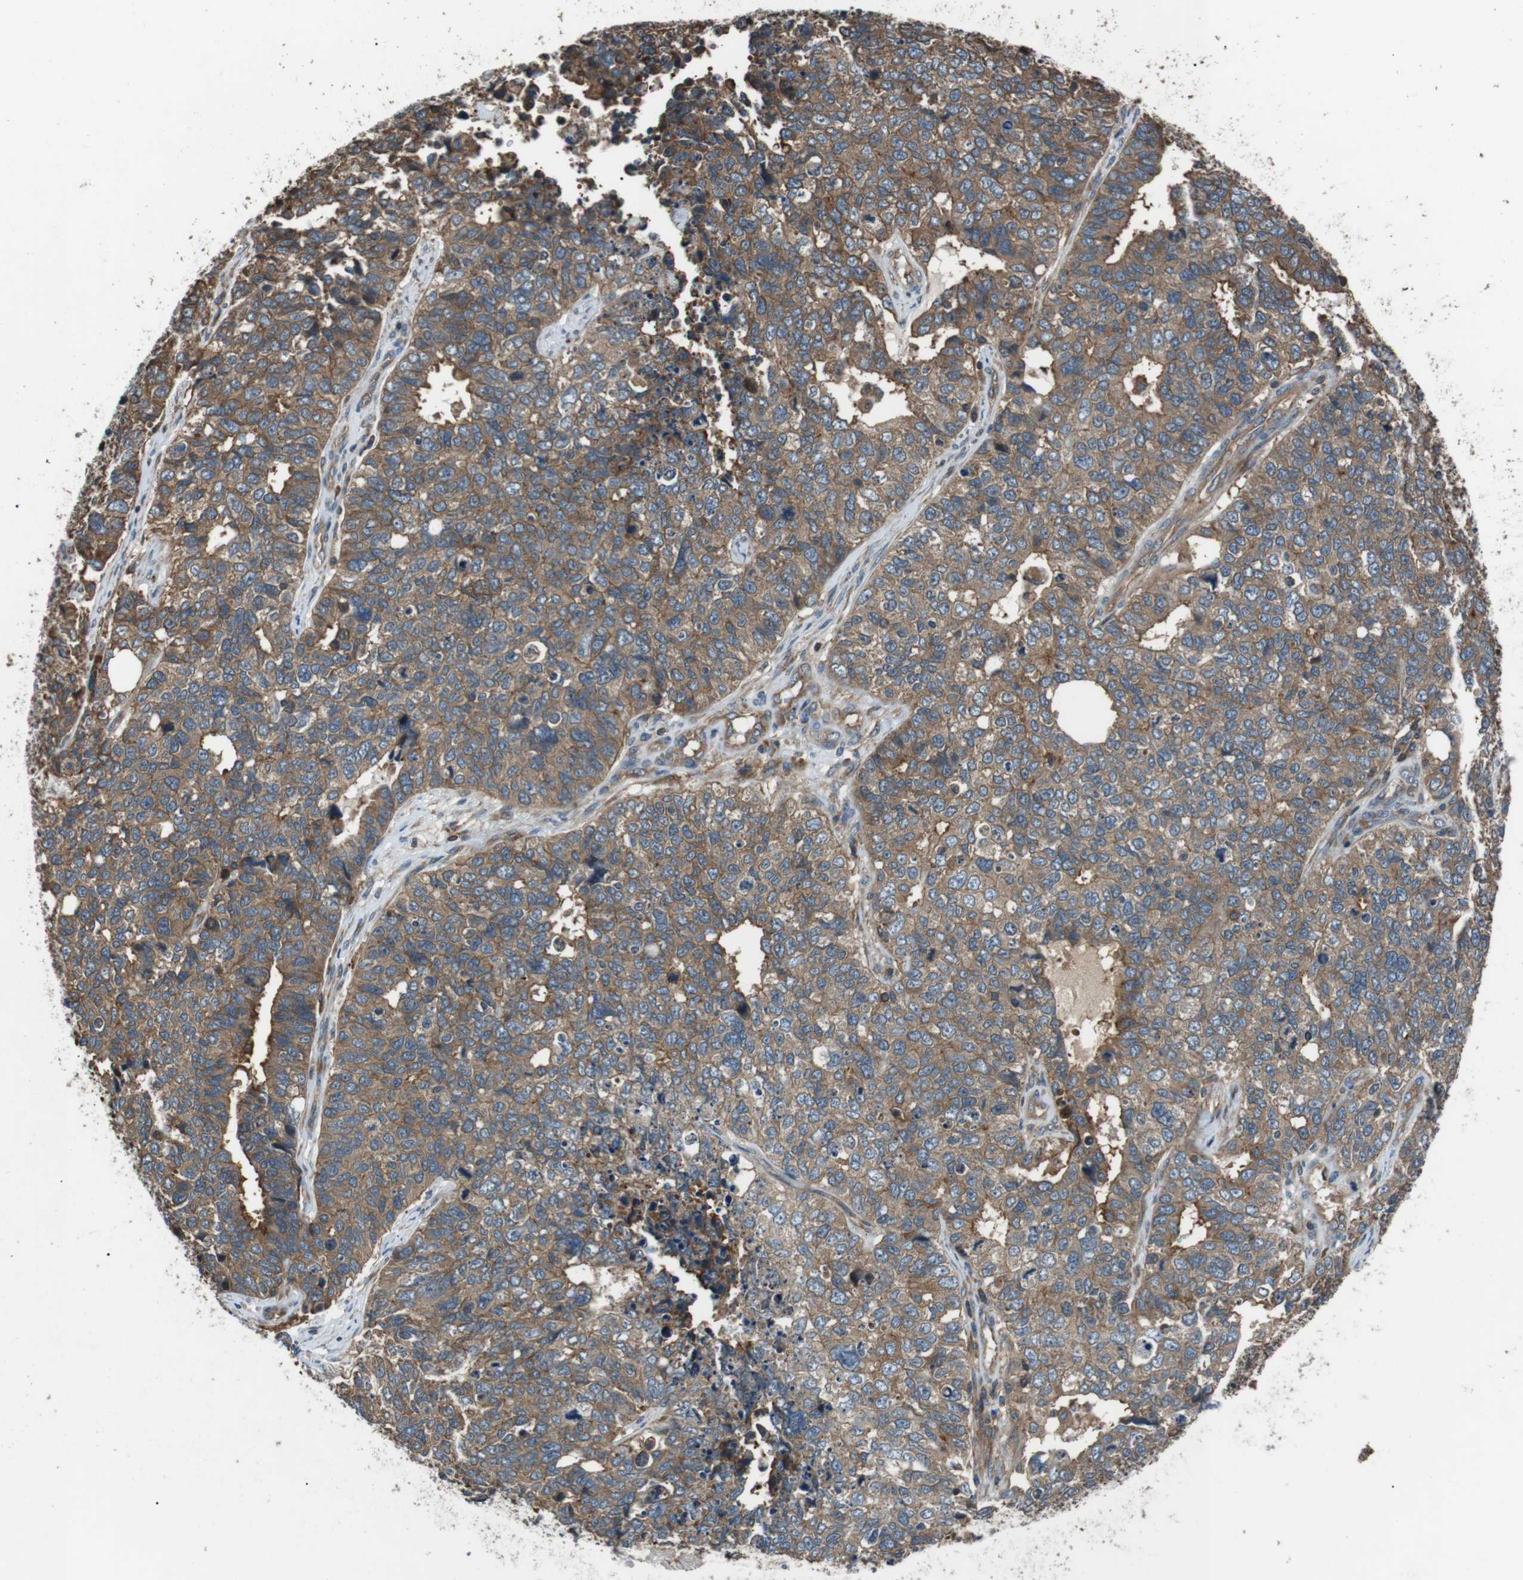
{"staining": {"intensity": "moderate", "quantity": ">75%", "location": "cytoplasmic/membranous"}, "tissue": "cervical cancer", "cell_type": "Tumor cells", "image_type": "cancer", "snomed": [{"axis": "morphology", "description": "Squamous cell carcinoma, NOS"}, {"axis": "topography", "description": "Cervix"}], "caption": "Immunohistochemical staining of cervical cancer displays medium levels of moderate cytoplasmic/membranous protein staining in approximately >75% of tumor cells. Using DAB (3,3'-diaminobenzidine) (brown) and hematoxylin (blue) stains, captured at high magnification using brightfield microscopy.", "gene": "GPR161", "patient": {"sex": "female", "age": 63}}